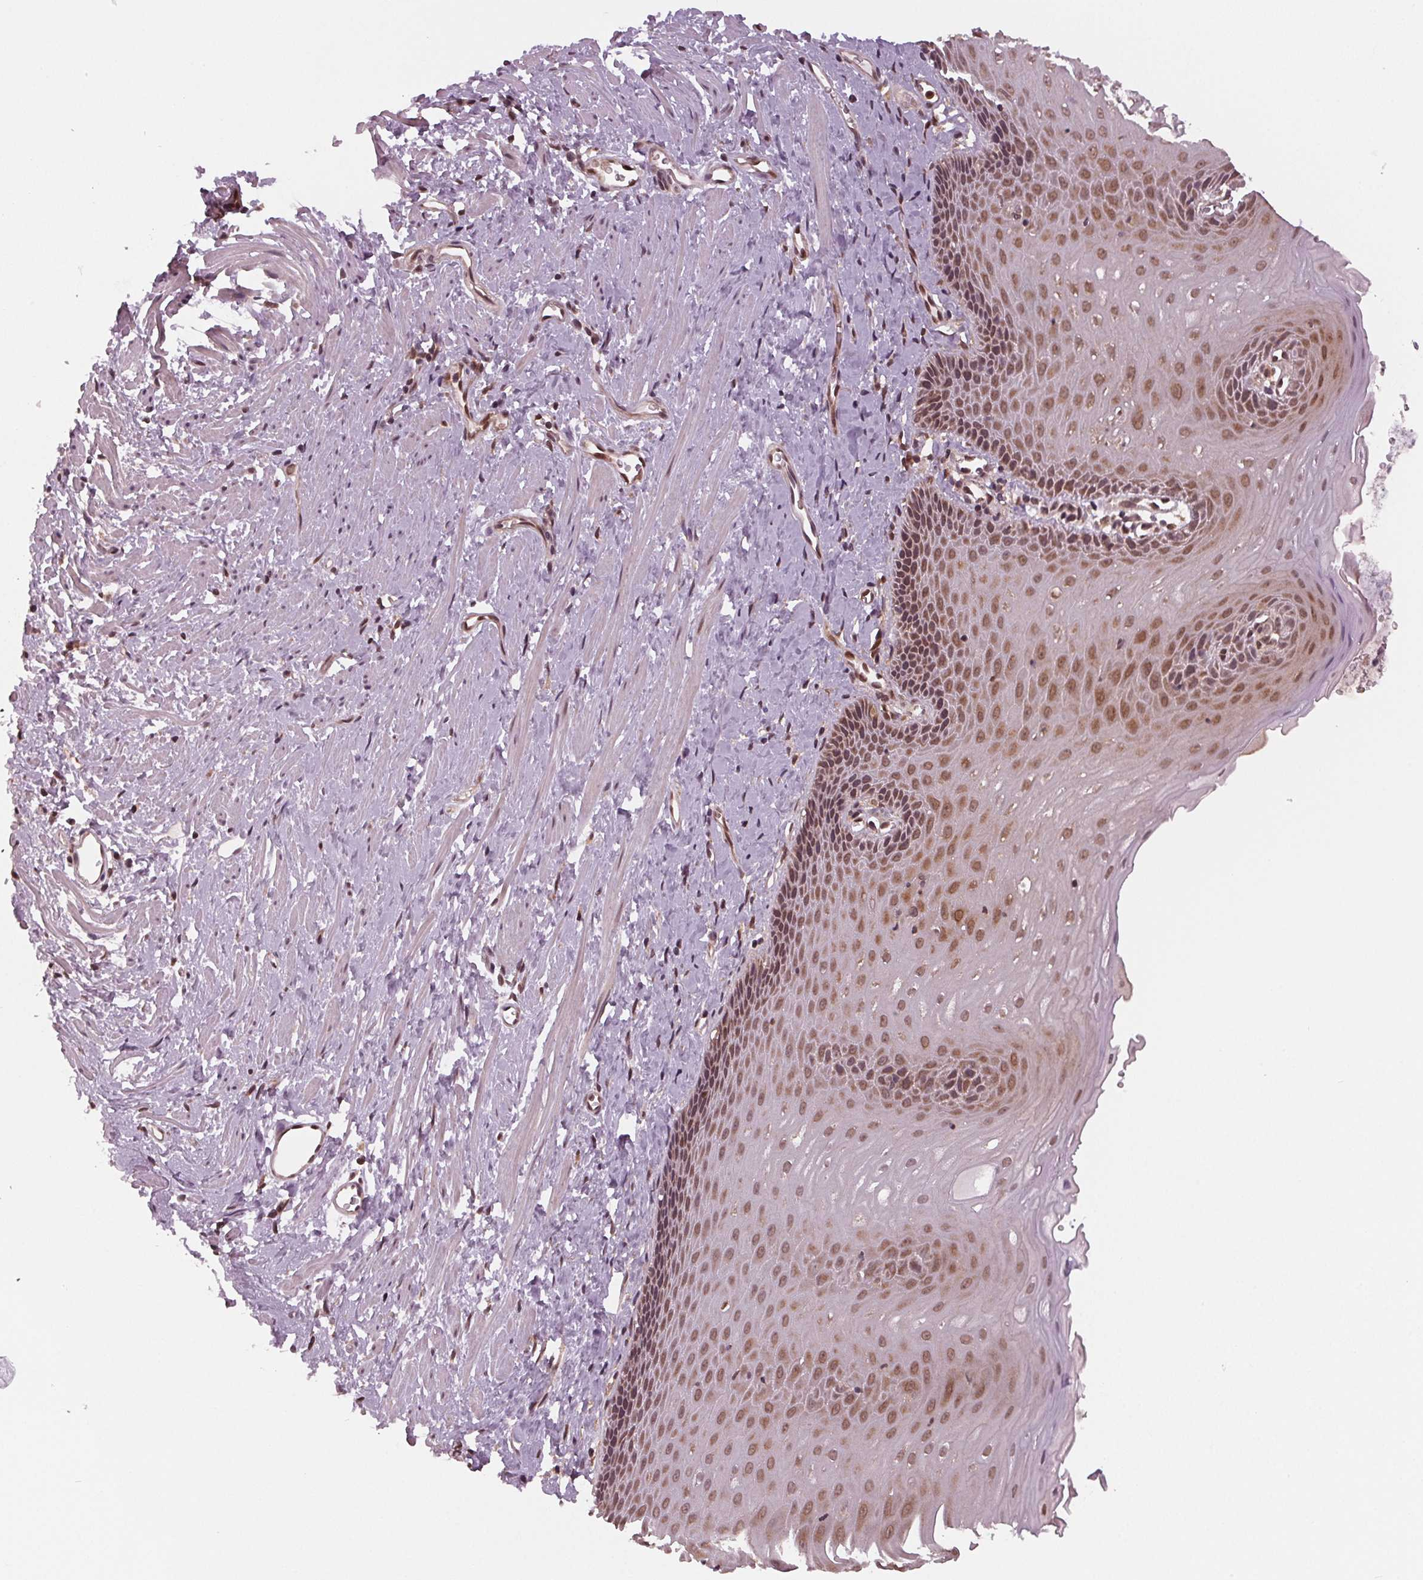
{"staining": {"intensity": "moderate", "quantity": ">75%", "location": "nuclear"}, "tissue": "esophagus", "cell_type": "Squamous epithelial cells", "image_type": "normal", "snomed": [{"axis": "morphology", "description": "Normal tissue, NOS"}, {"axis": "topography", "description": "Esophagus"}], "caption": "This micrograph demonstrates IHC staining of normal esophagus, with medium moderate nuclear staining in about >75% of squamous epithelial cells.", "gene": "STAT3", "patient": {"sex": "male", "age": 64}}